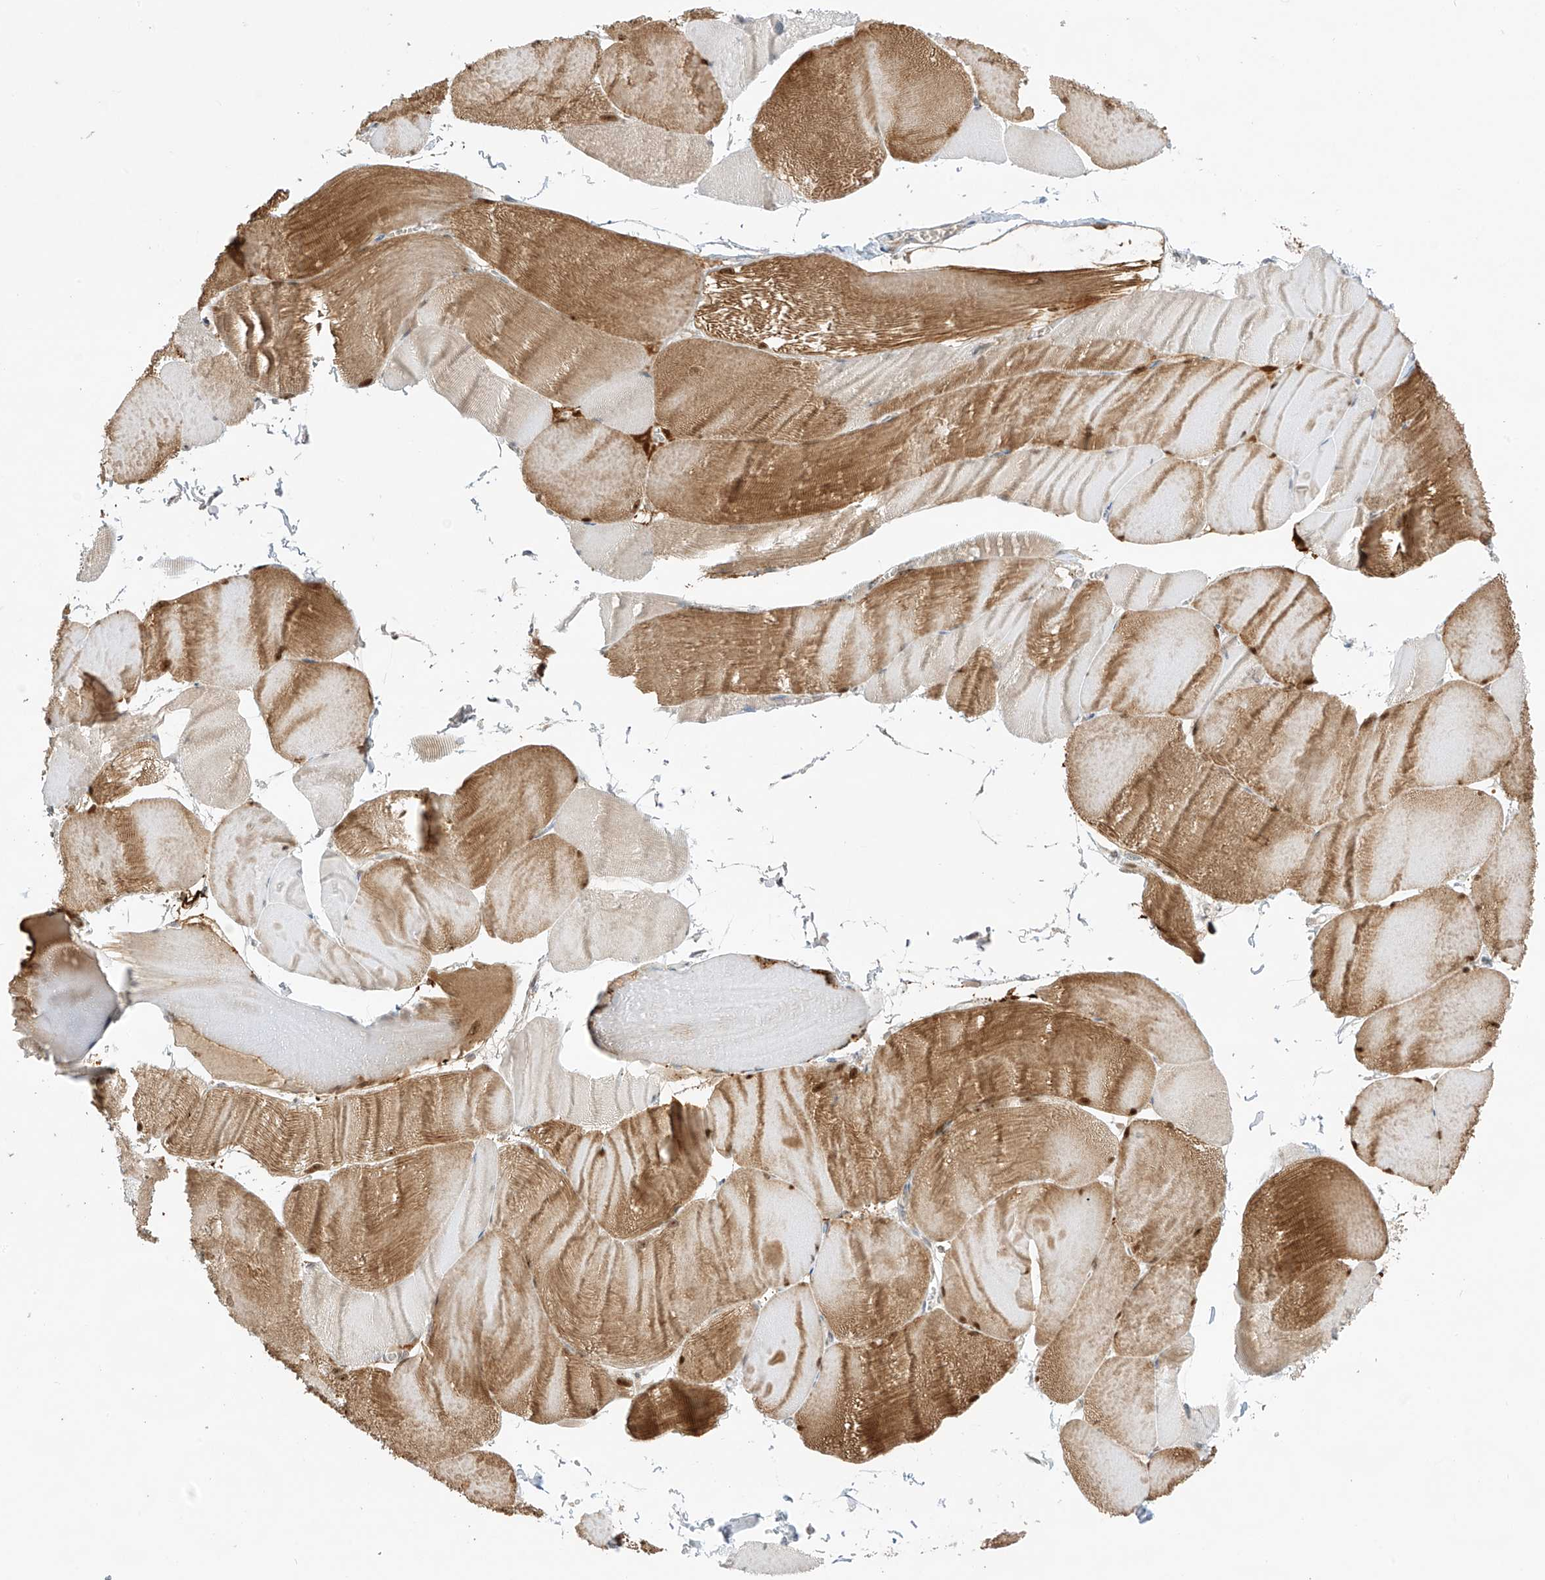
{"staining": {"intensity": "moderate", "quantity": "25%-75%", "location": "cytoplasmic/membranous"}, "tissue": "skeletal muscle", "cell_type": "Myocytes", "image_type": "normal", "snomed": [{"axis": "morphology", "description": "Normal tissue, NOS"}, {"axis": "morphology", "description": "Basal cell carcinoma"}, {"axis": "topography", "description": "Skeletal muscle"}], "caption": "This is a histology image of immunohistochemistry staining of benign skeletal muscle, which shows moderate expression in the cytoplasmic/membranous of myocytes.", "gene": "N4BP3", "patient": {"sex": "female", "age": 64}}